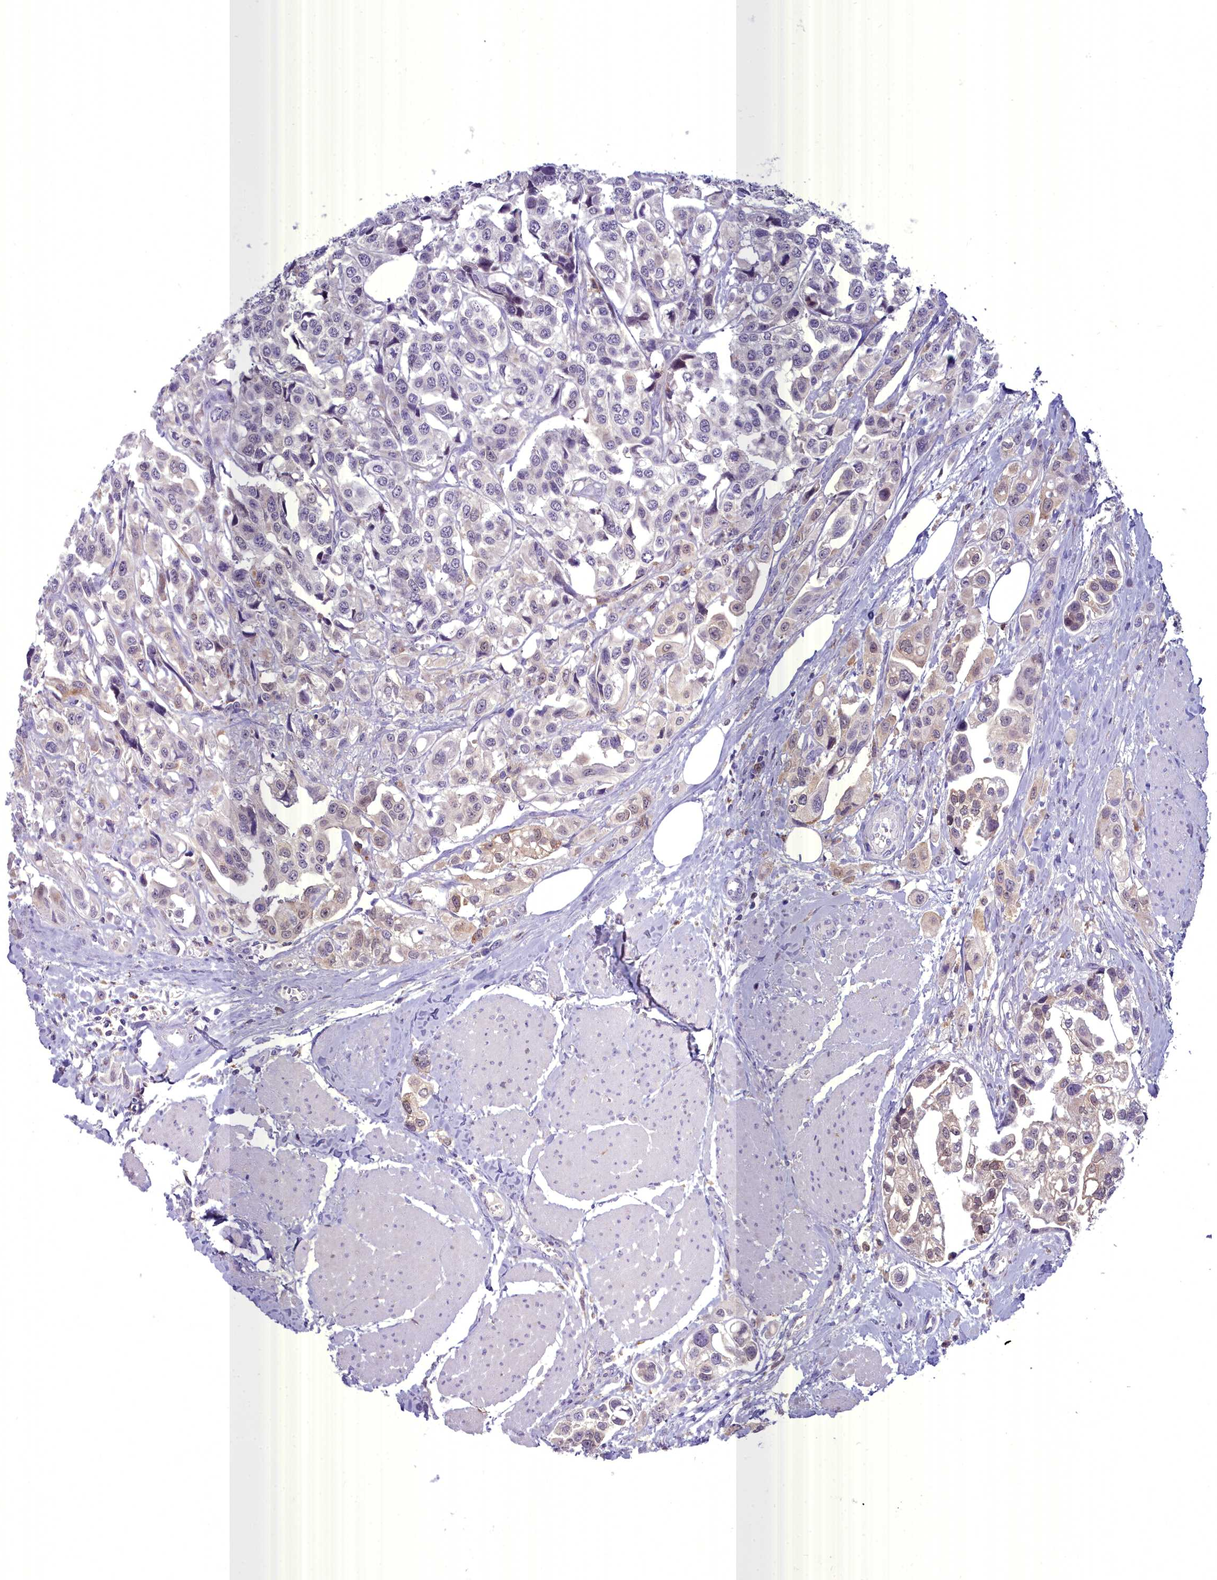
{"staining": {"intensity": "weak", "quantity": "<25%", "location": "cytoplasmic/membranous"}, "tissue": "urothelial cancer", "cell_type": "Tumor cells", "image_type": "cancer", "snomed": [{"axis": "morphology", "description": "Urothelial carcinoma, High grade"}, {"axis": "topography", "description": "Urinary bladder"}], "caption": "Urothelial carcinoma (high-grade) was stained to show a protein in brown. There is no significant expression in tumor cells.", "gene": "BLNK", "patient": {"sex": "male", "age": 67}}